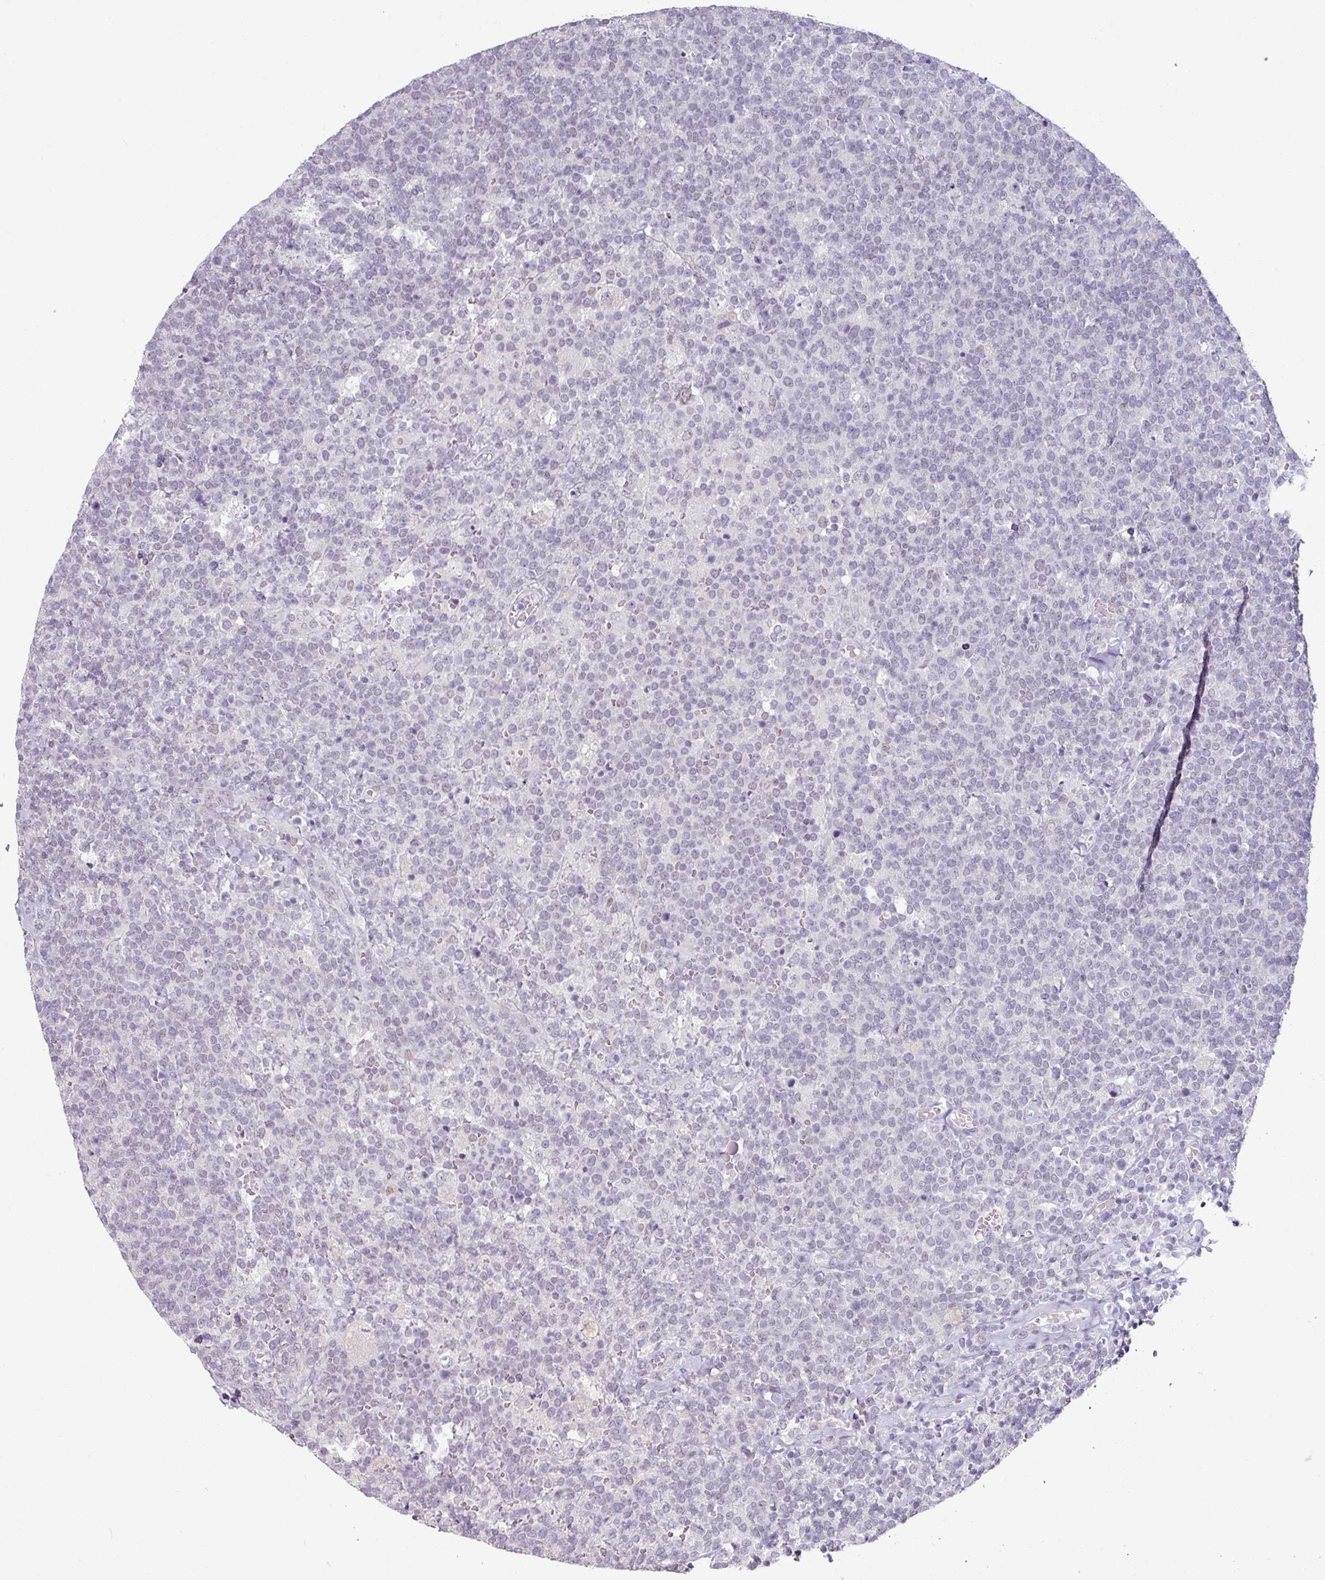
{"staining": {"intensity": "negative", "quantity": "none", "location": "none"}, "tissue": "lymphoma", "cell_type": "Tumor cells", "image_type": "cancer", "snomed": [{"axis": "morphology", "description": "Malignant lymphoma, non-Hodgkin's type, High grade"}, {"axis": "topography", "description": "Lymph node"}], "caption": "Immunohistochemical staining of lymphoma reveals no significant staining in tumor cells.", "gene": "ELK1", "patient": {"sex": "male", "age": 61}}